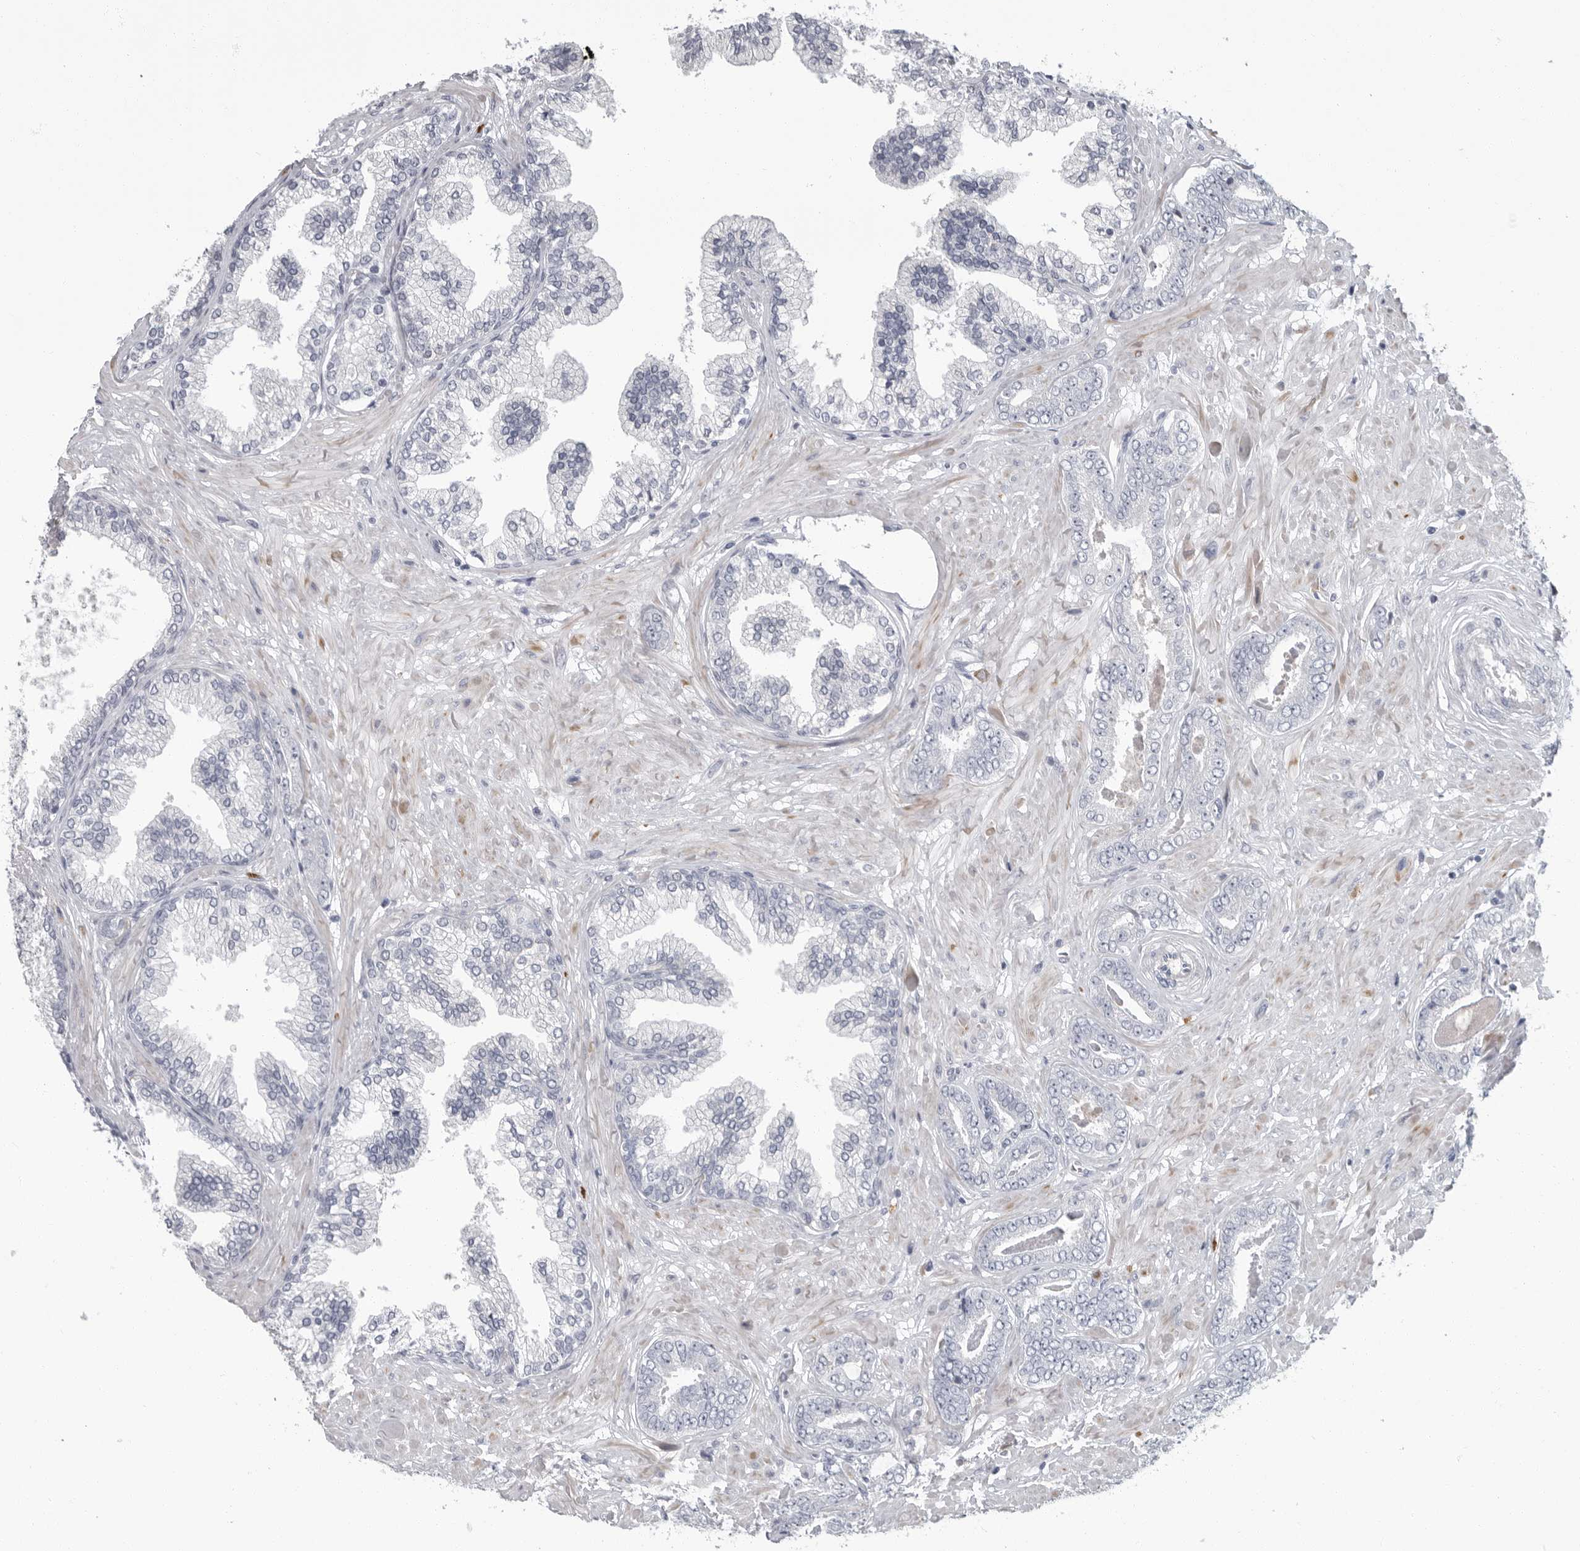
{"staining": {"intensity": "negative", "quantity": "none", "location": "none"}, "tissue": "prostate cancer", "cell_type": "Tumor cells", "image_type": "cancer", "snomed": [{"axis": "morphology", "description": "Adenocarcinoma, Low grade"}, {"axis": "topography", "description": "Prostate"}], "caption": "DAB immunohistochemical staining of human adenocarcinoma (low-grade) (prostate) displays no significant positivity in tumor cells. Nuclei are stained in blue.", "gene": "SLC25A39", "patient": {"sex": "male", "age": 71}}